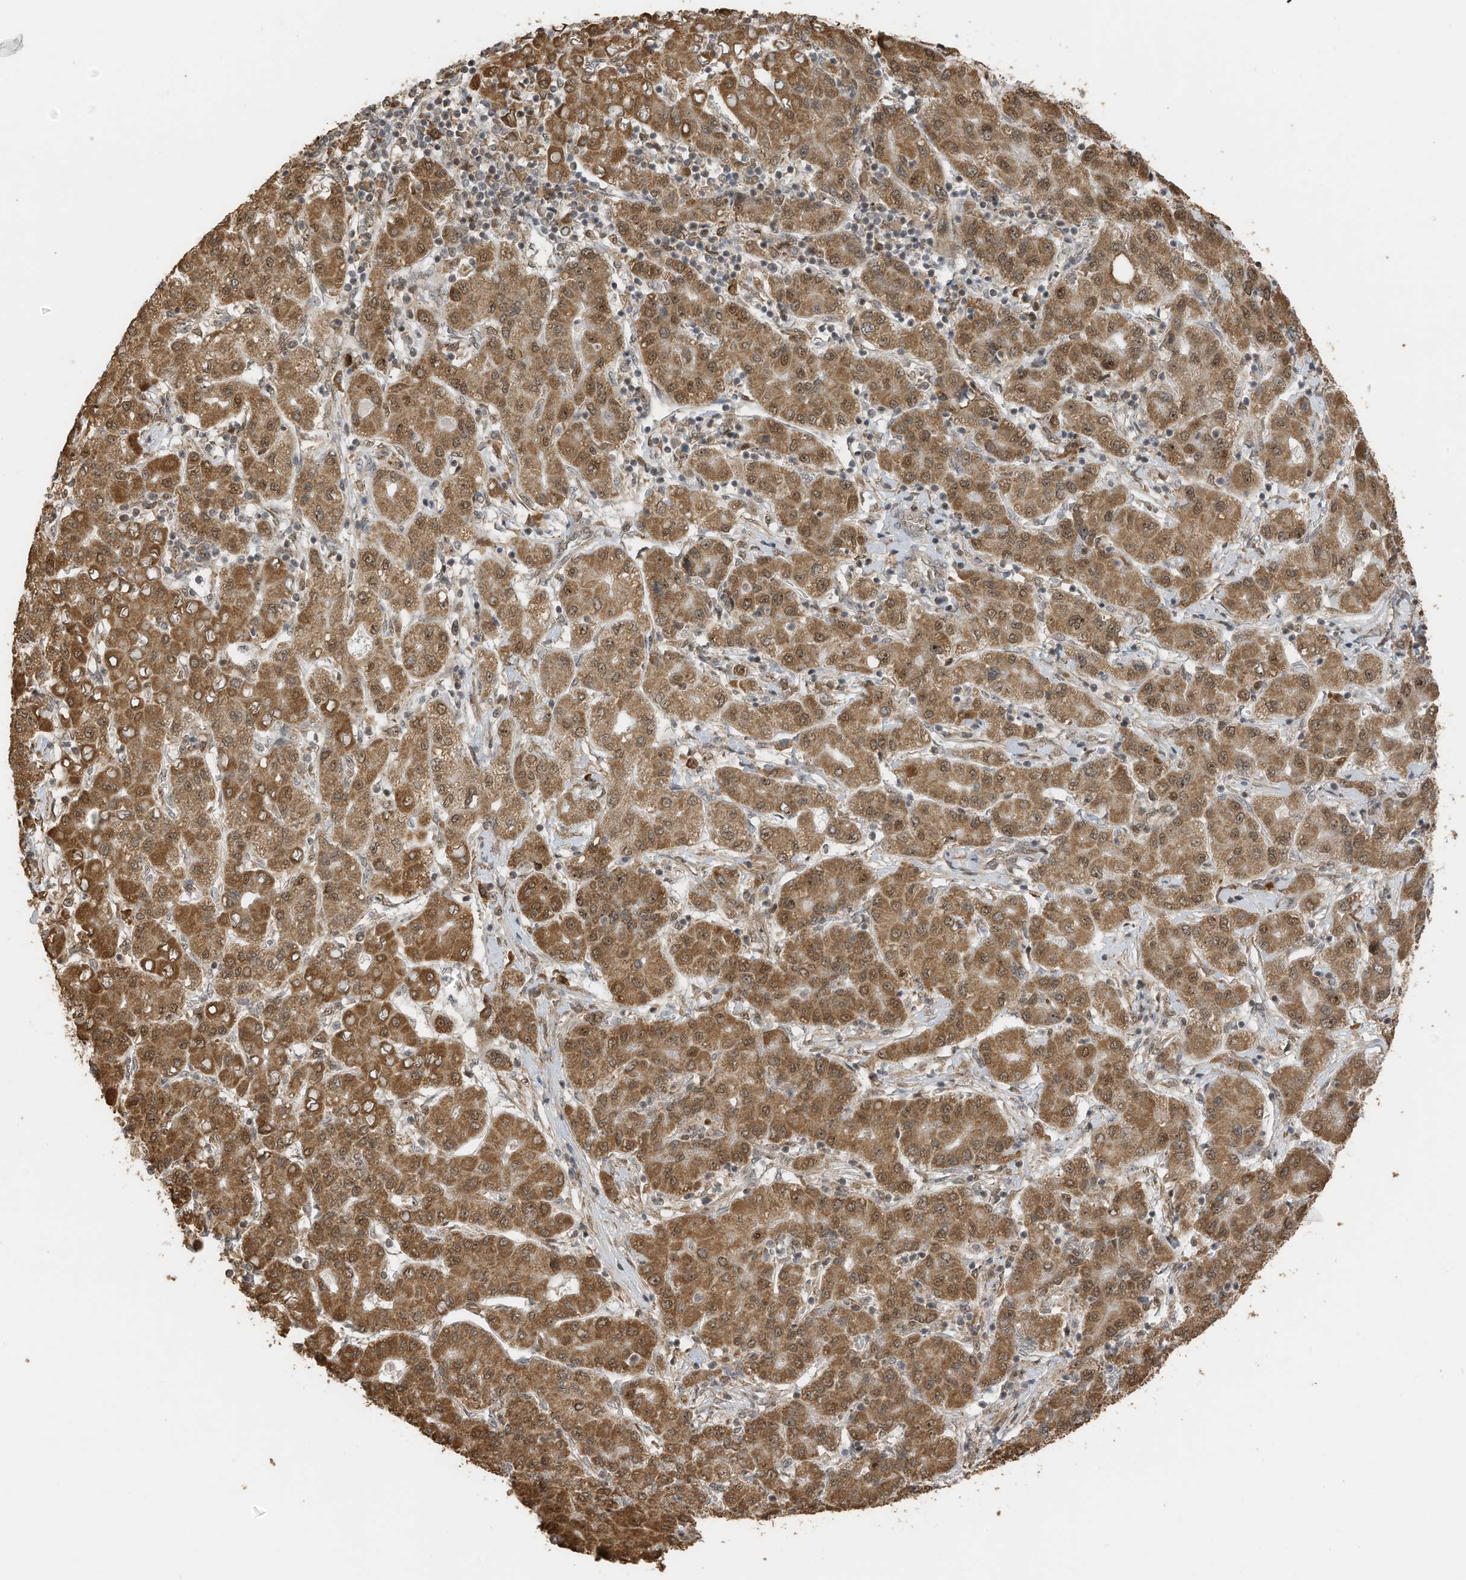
{"staining": {"intensity": "moderate", "quantity": ">75%", "location": "cytoplasmic/membranous,nuclear"}, "tissue": "liver cancer", "cell_type": "Tumor cells", "image_type": "cancer", "snomed": [{"axis": "morphology", "description": "Carcinoma, Hepatocellular, NOS"}, {"axis": "topography", "description": "Liver"}], "caption": "Liver hepatocellular carcinoma stained for a protein exhibits moderate cytoplasmic/membranous and nuclear positivity in tumor cells.", "gene": "ERLEC1", "patient": {"sex": "male", "age": 65}}